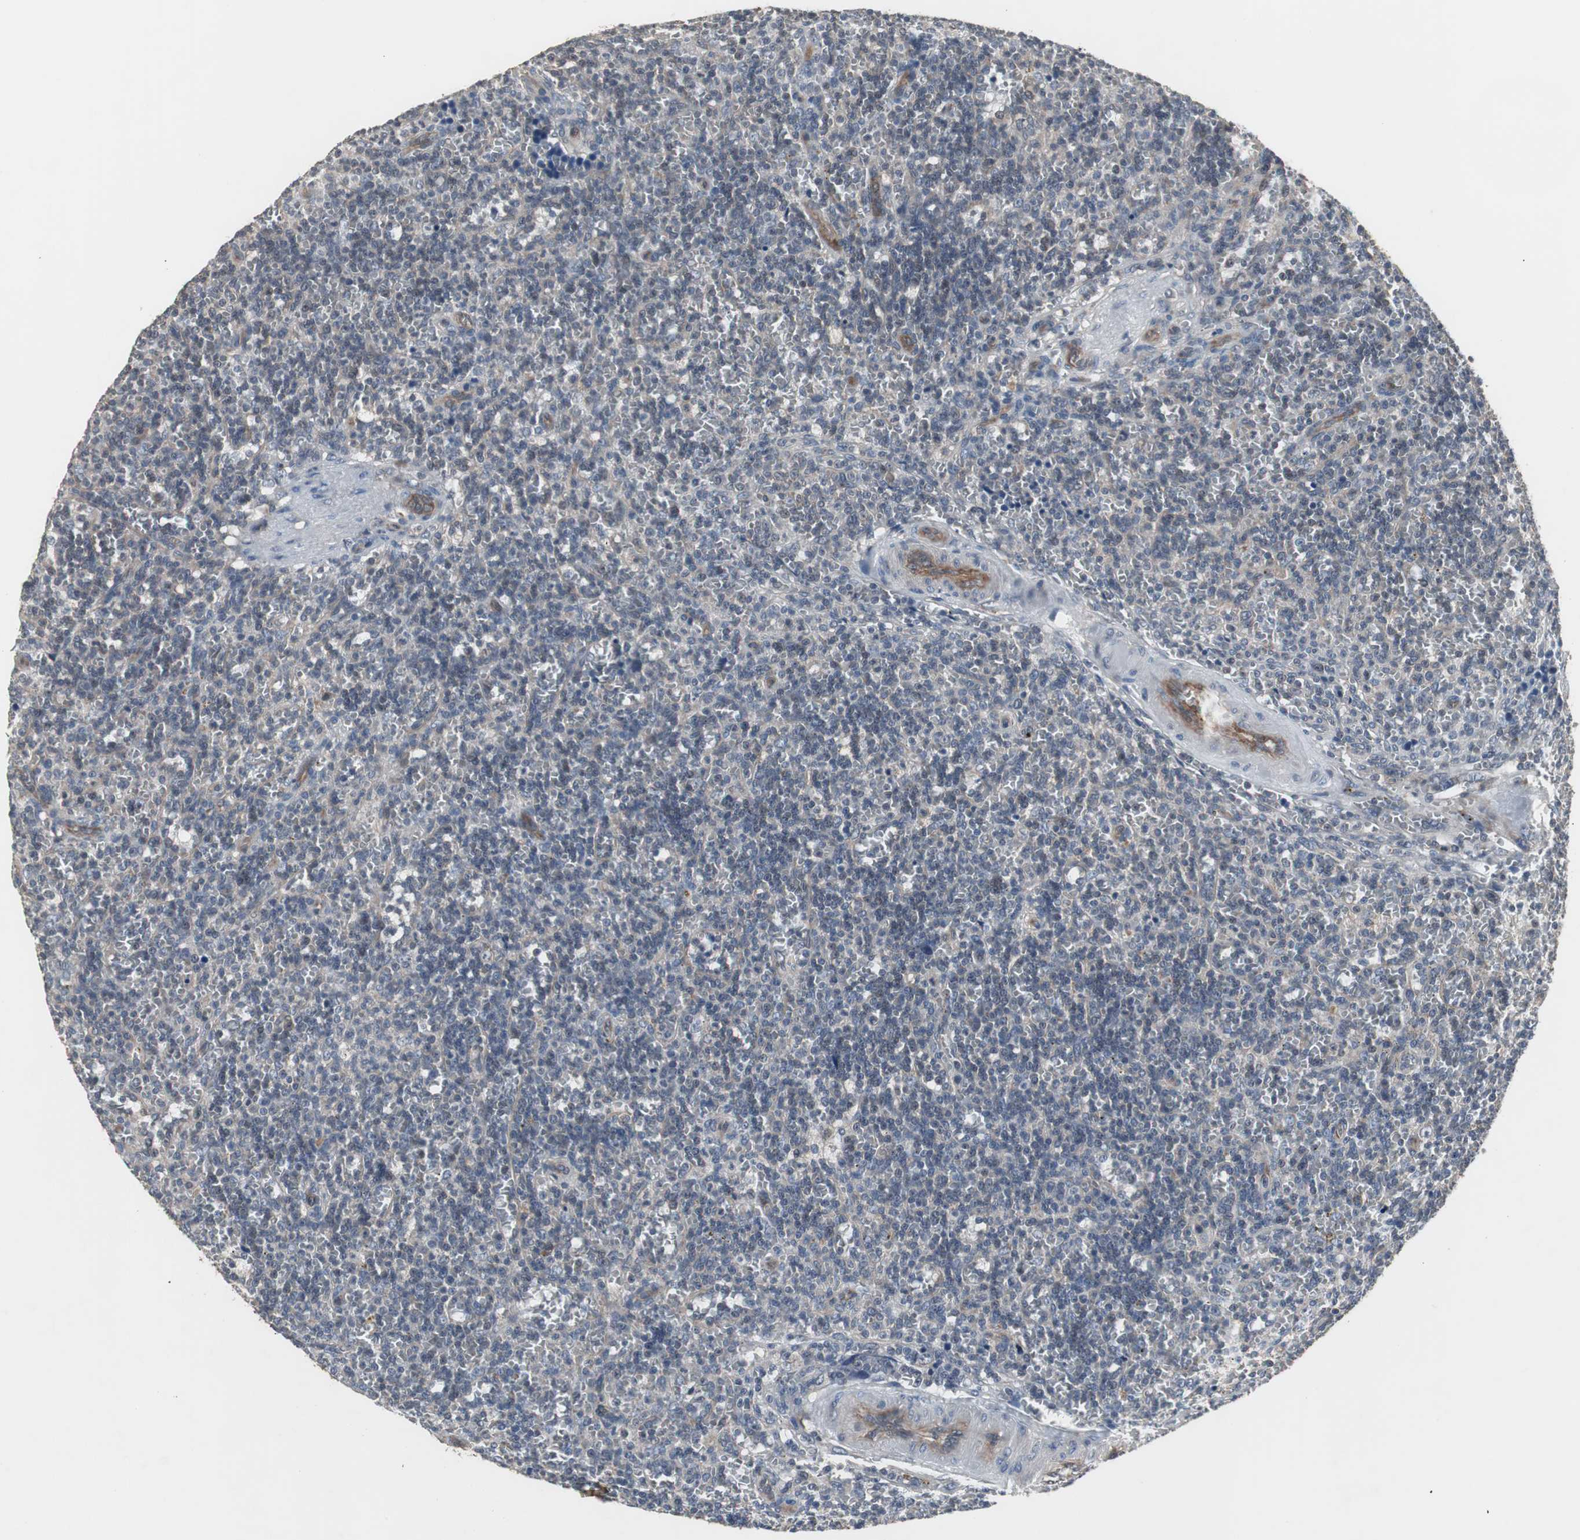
{"staining": {"intensity": "weak", "quantity": "<25%", "location": "cytoplasmic/membranous"}, "tissue": "lymphoma", "cell_type": "Tumor cells", "image_type": "cancer", "snomed": [{"axis": "morphology", "description": "Malignant lymphoma, non-Hodgkin's type, Low grade"}, {"axis": "topography", "description": "Spleen"}], "caption": "Tumor cells are negative for brown protein staining in low-grade malignant lymphoma, non-Hodgkin's type.", "gene": "ATP2B2", "patient": {"sex": "male", "age": 73}}